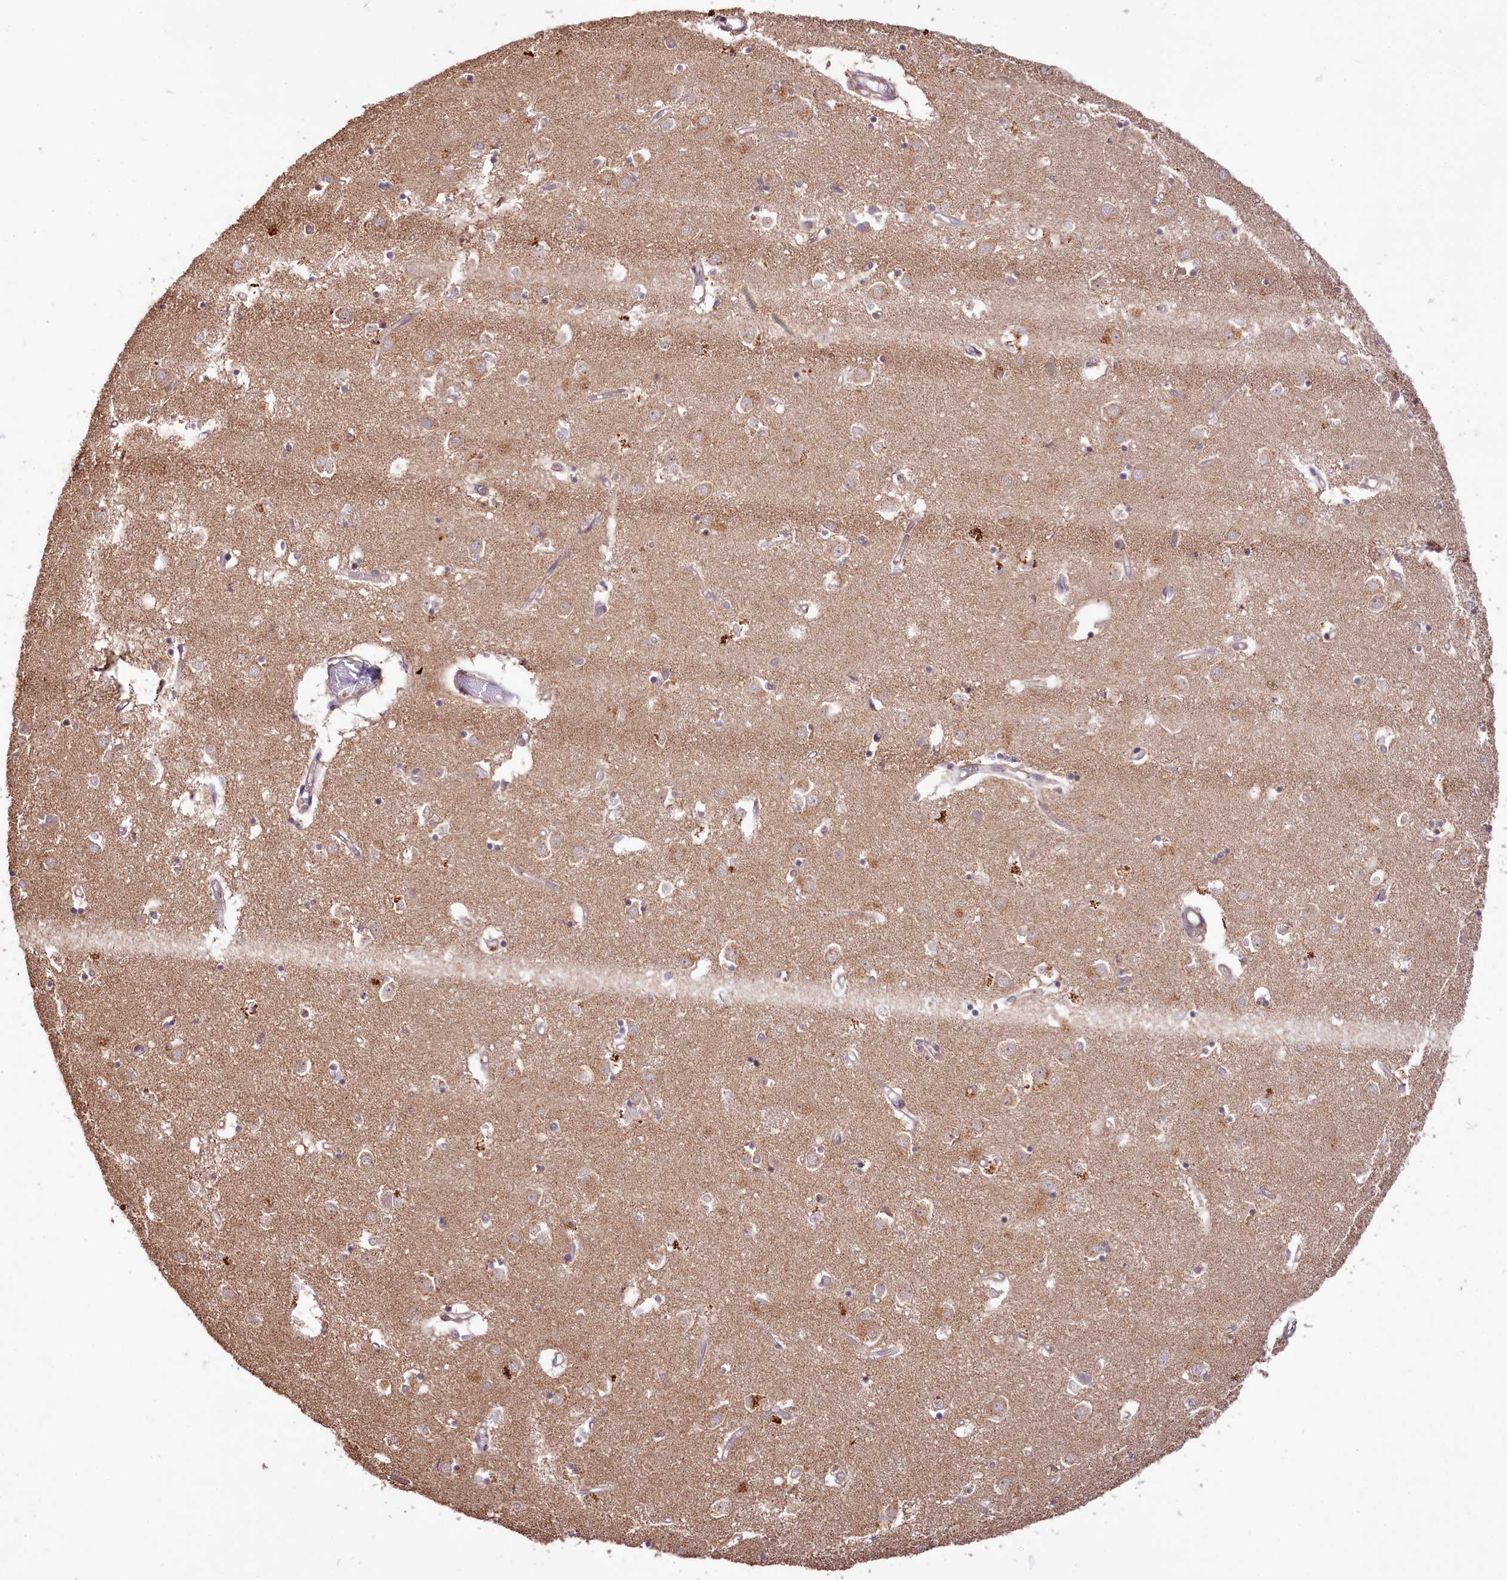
{"staining": {"intensity": "negative", "quantity": "none", "location": "none"}, "tissue": "caudate", "cell_type": "Glial cells", "image_type": "normal", "snomed": [{"axis": "morphology", "description": "Normal tissue, NOS"}, {"axis": "topography", "description": "Lateral ventricle wall"}], "caption": "Immunohistochemical staining of benign human caudate reveals no significant expression in glial cells. The staining was performed using DAB (3,3'-diaminobenzidine) to visualize the protein expression in brown, while the nuclei were stained in blue with hematoxylin (Magnification: 20x).", "gene": "RRP8", "patient": {"sex": "male", "age": 70}}